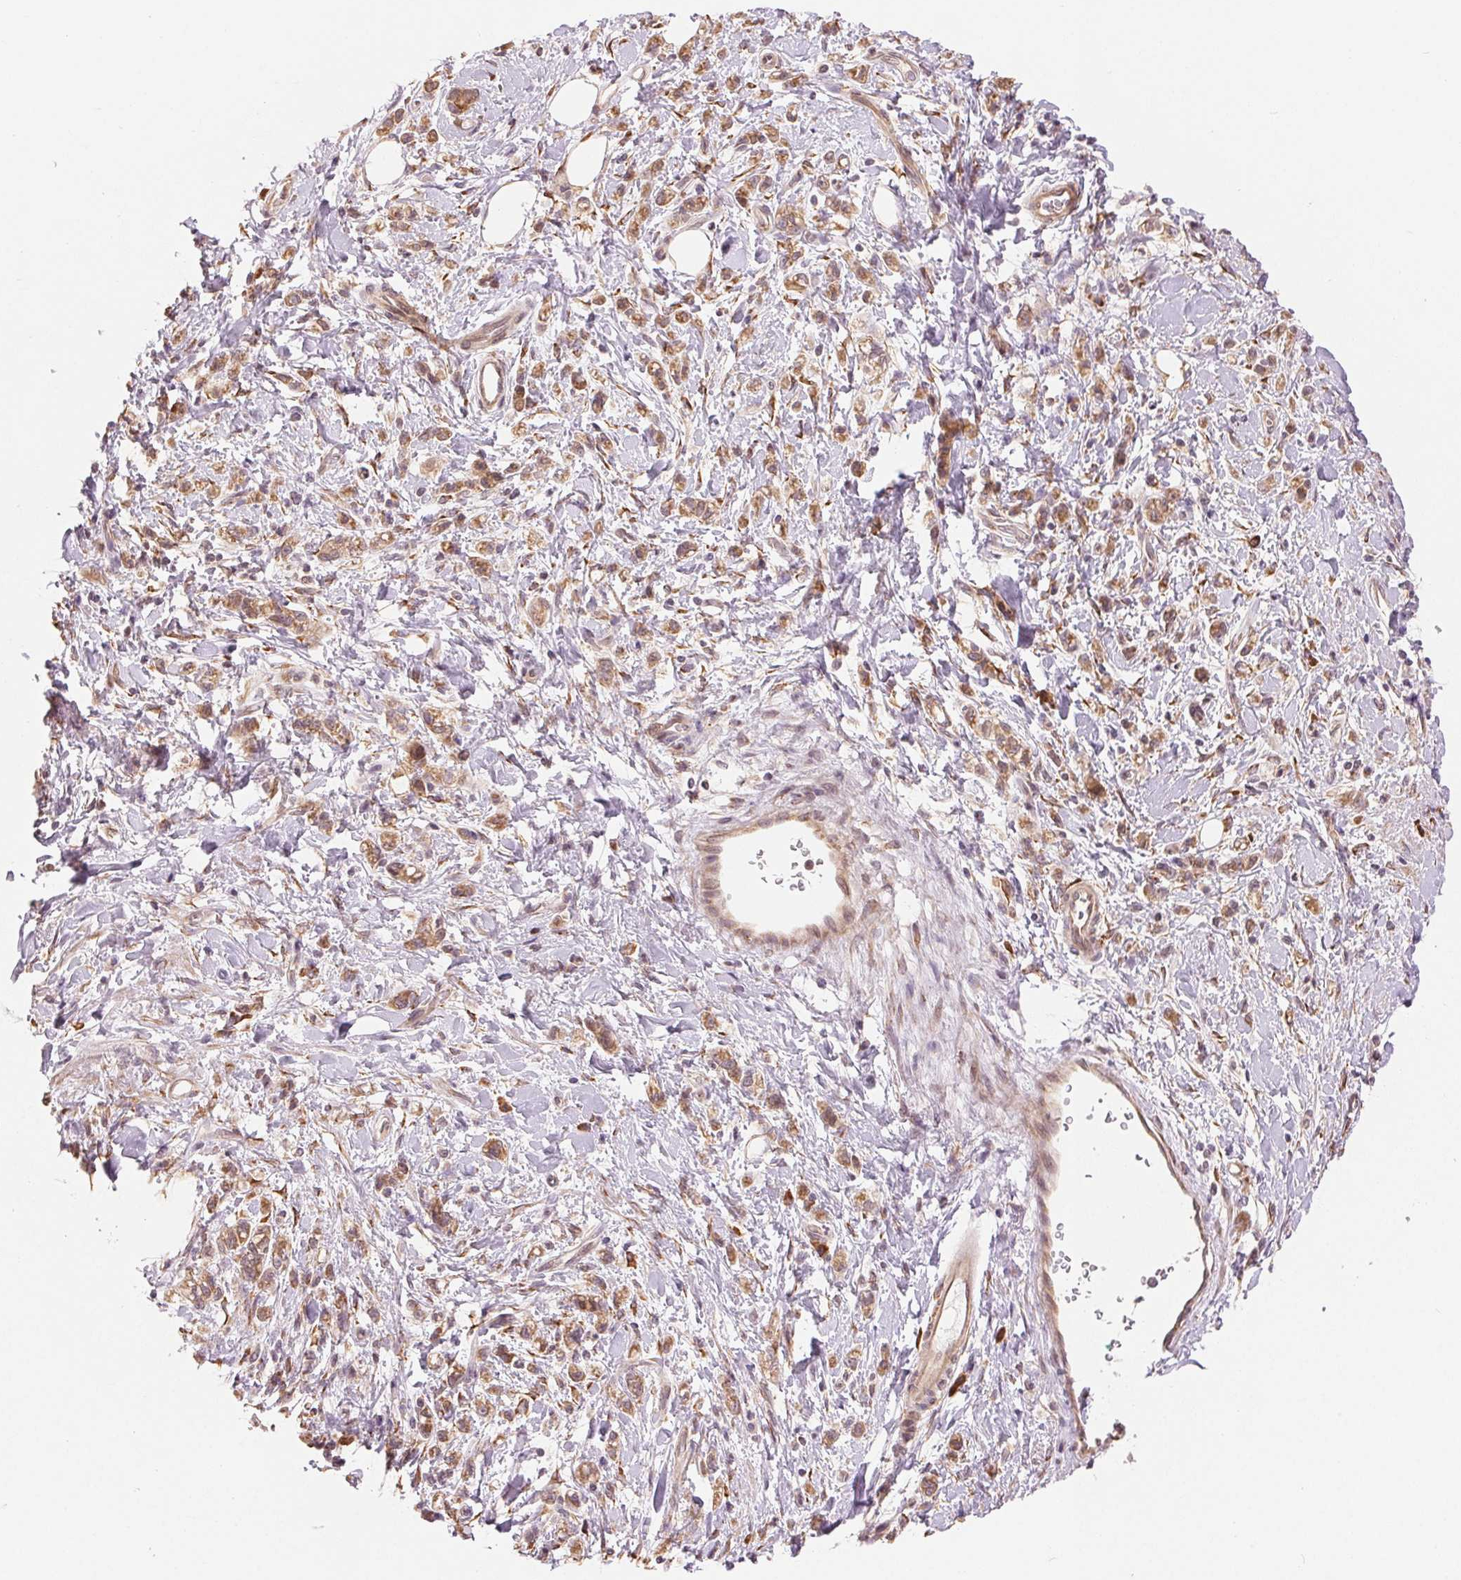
{"staining": {"intensity": "moderate", "quantity": ">75%", "location": "cytoplasmic/membranous"}, "tissue": "stomach cancer", "cell_type": "Tumor cells", "image_type": "cancer", "snomed": [{"axis": "morphology", "description": "Adenocarcinoma, NOS"}, {"axis": "topography", "description": "Stomach"}], "caption": "Adenocarcinoma (stomach) stained with a protein marker demonstrates moderate staining in tumor cells.", "gene": "SLC20A1", "patient": {"sex": "male", "age": 77}}